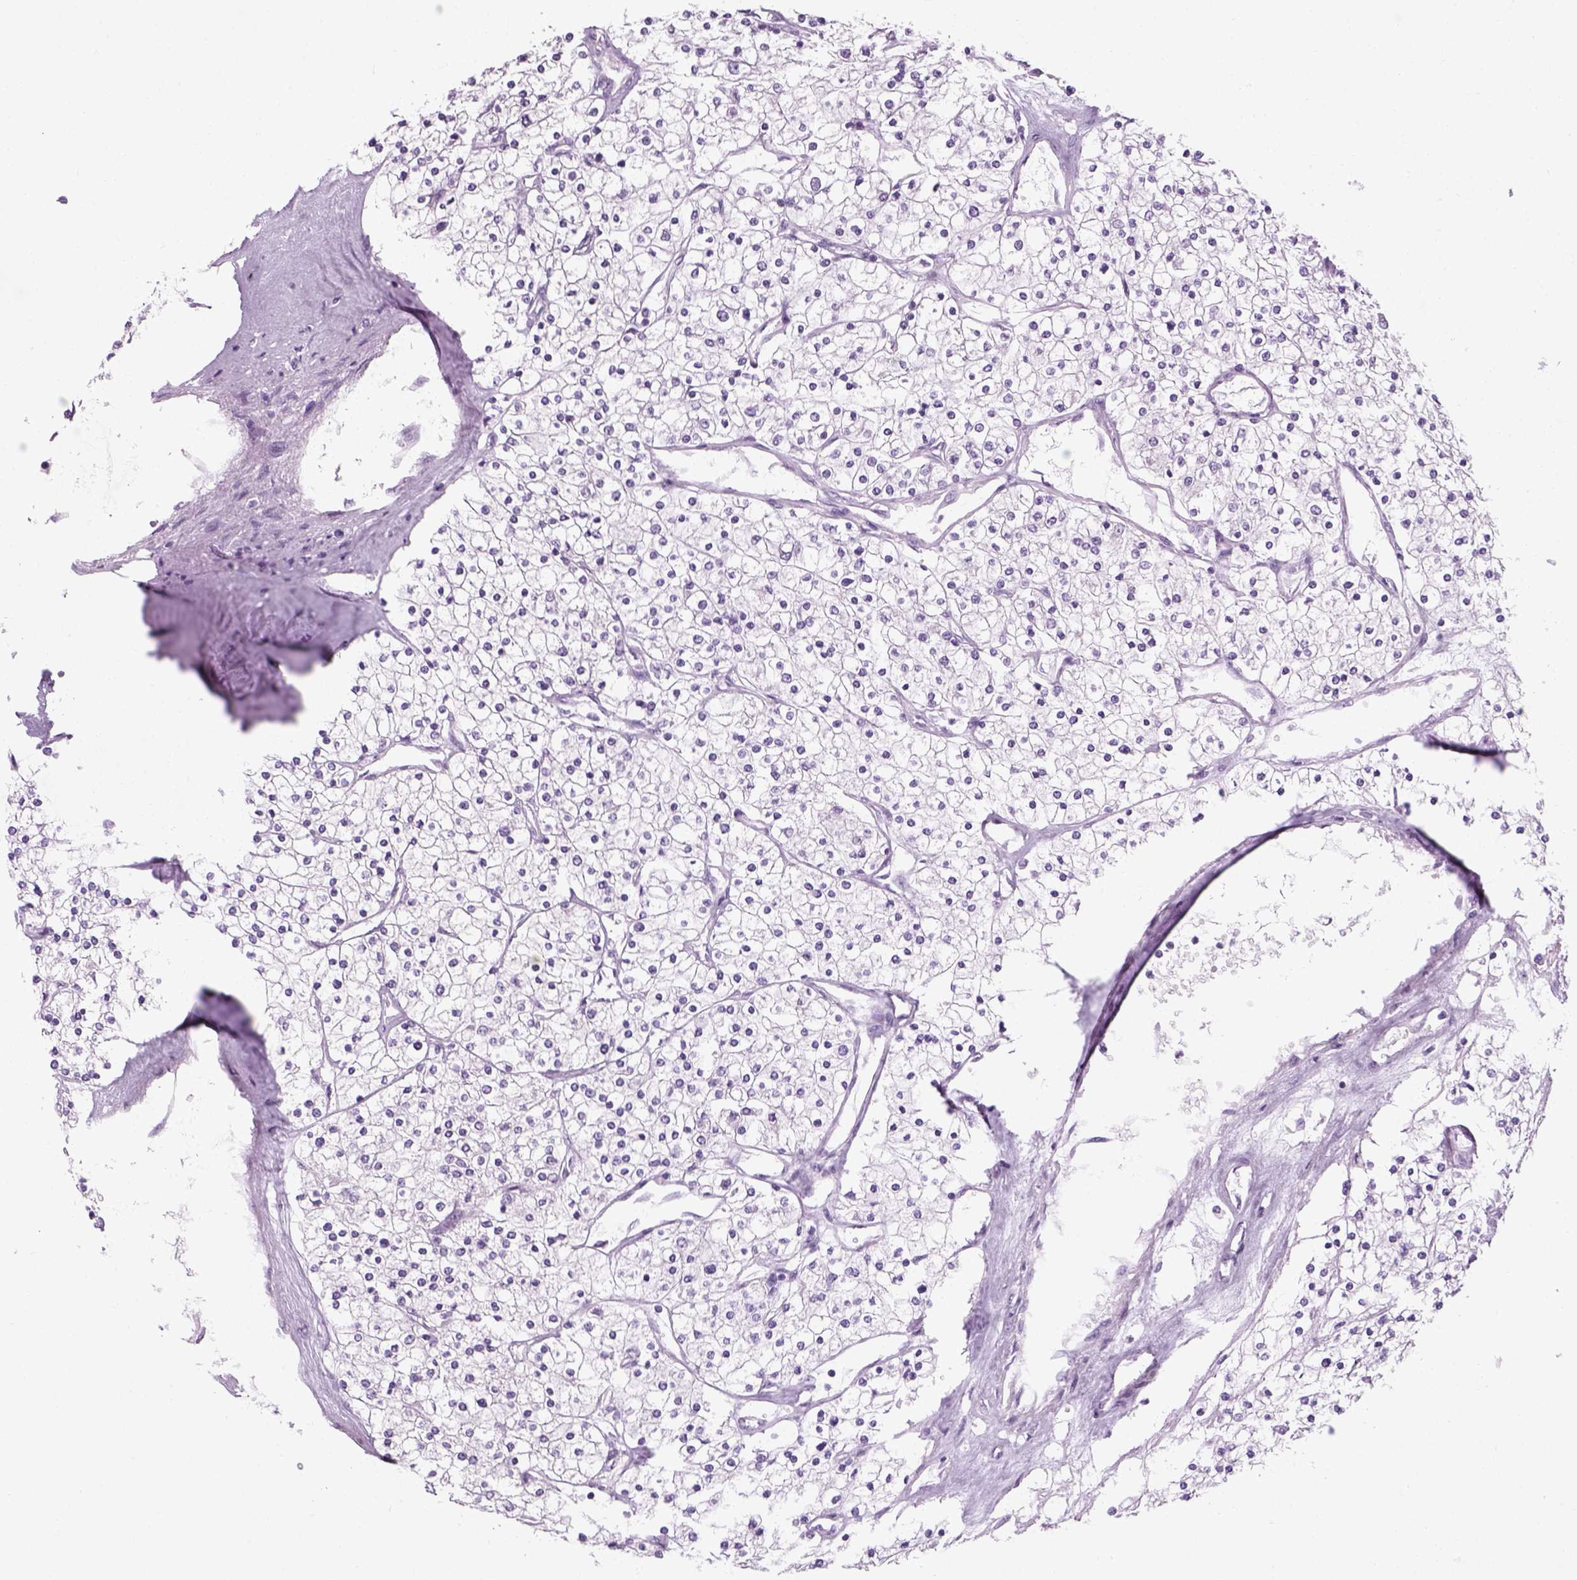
{"staining": {"intensity": "negative", "quantity": "none", "location": "none"}, "tissue": "renal cancer", "cell_type": "Tumor cells", "image_type": "cancer", "snomed": [{"axis": "morphology", "description": "Adenocarcinoma, NOS"}, {"axis": "topography", "description": "Kidney"}], "caption": "Human renal cancer stained for a protein using immunohistochemistry (IHC) reveals no expression in tumor cells.", "gene": "ZNF865", "patient": {"sex": "male", "age": 80}}